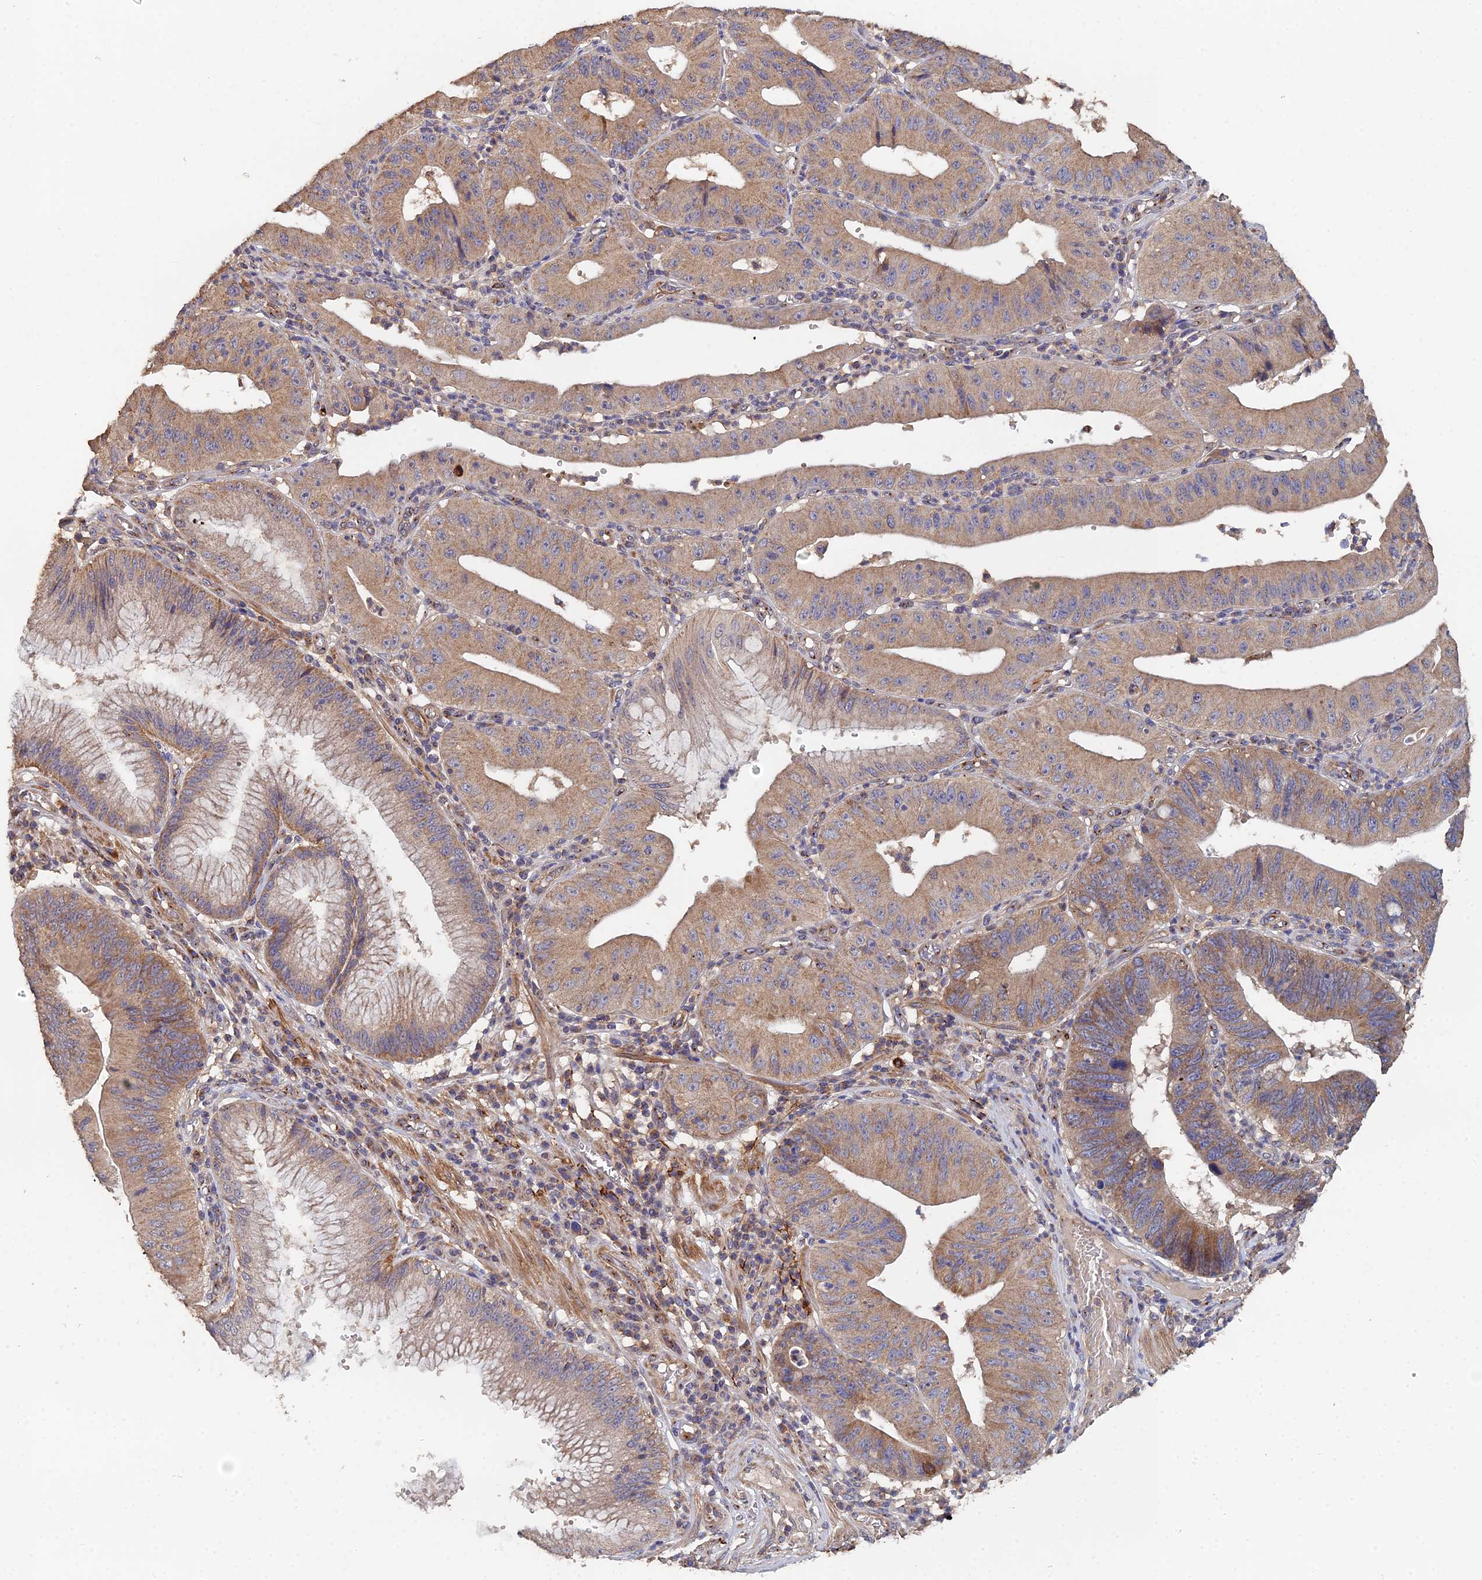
{"staining": {"intensity": "moderate", "quantity": ">75%", "location": "cytoplasmic/membranous"}, "tissue": "stomach cancer", "cell_type": "Tumor cells", "image_type": "cancer", "snomed": [{"axis": "morphology", "description": "Adenocarcinoma, NOS"}, {"axis": "topography", "description": "Stomach"}], "caption": "Protein expression analysis of stomach cancer (adenocarcinoma) displays moderate cytoplasmic/membranous expression in approximately >75% of tumor cells.", "gene": "SPANXN4", "patient": {"sex": "male", "age": 59}}